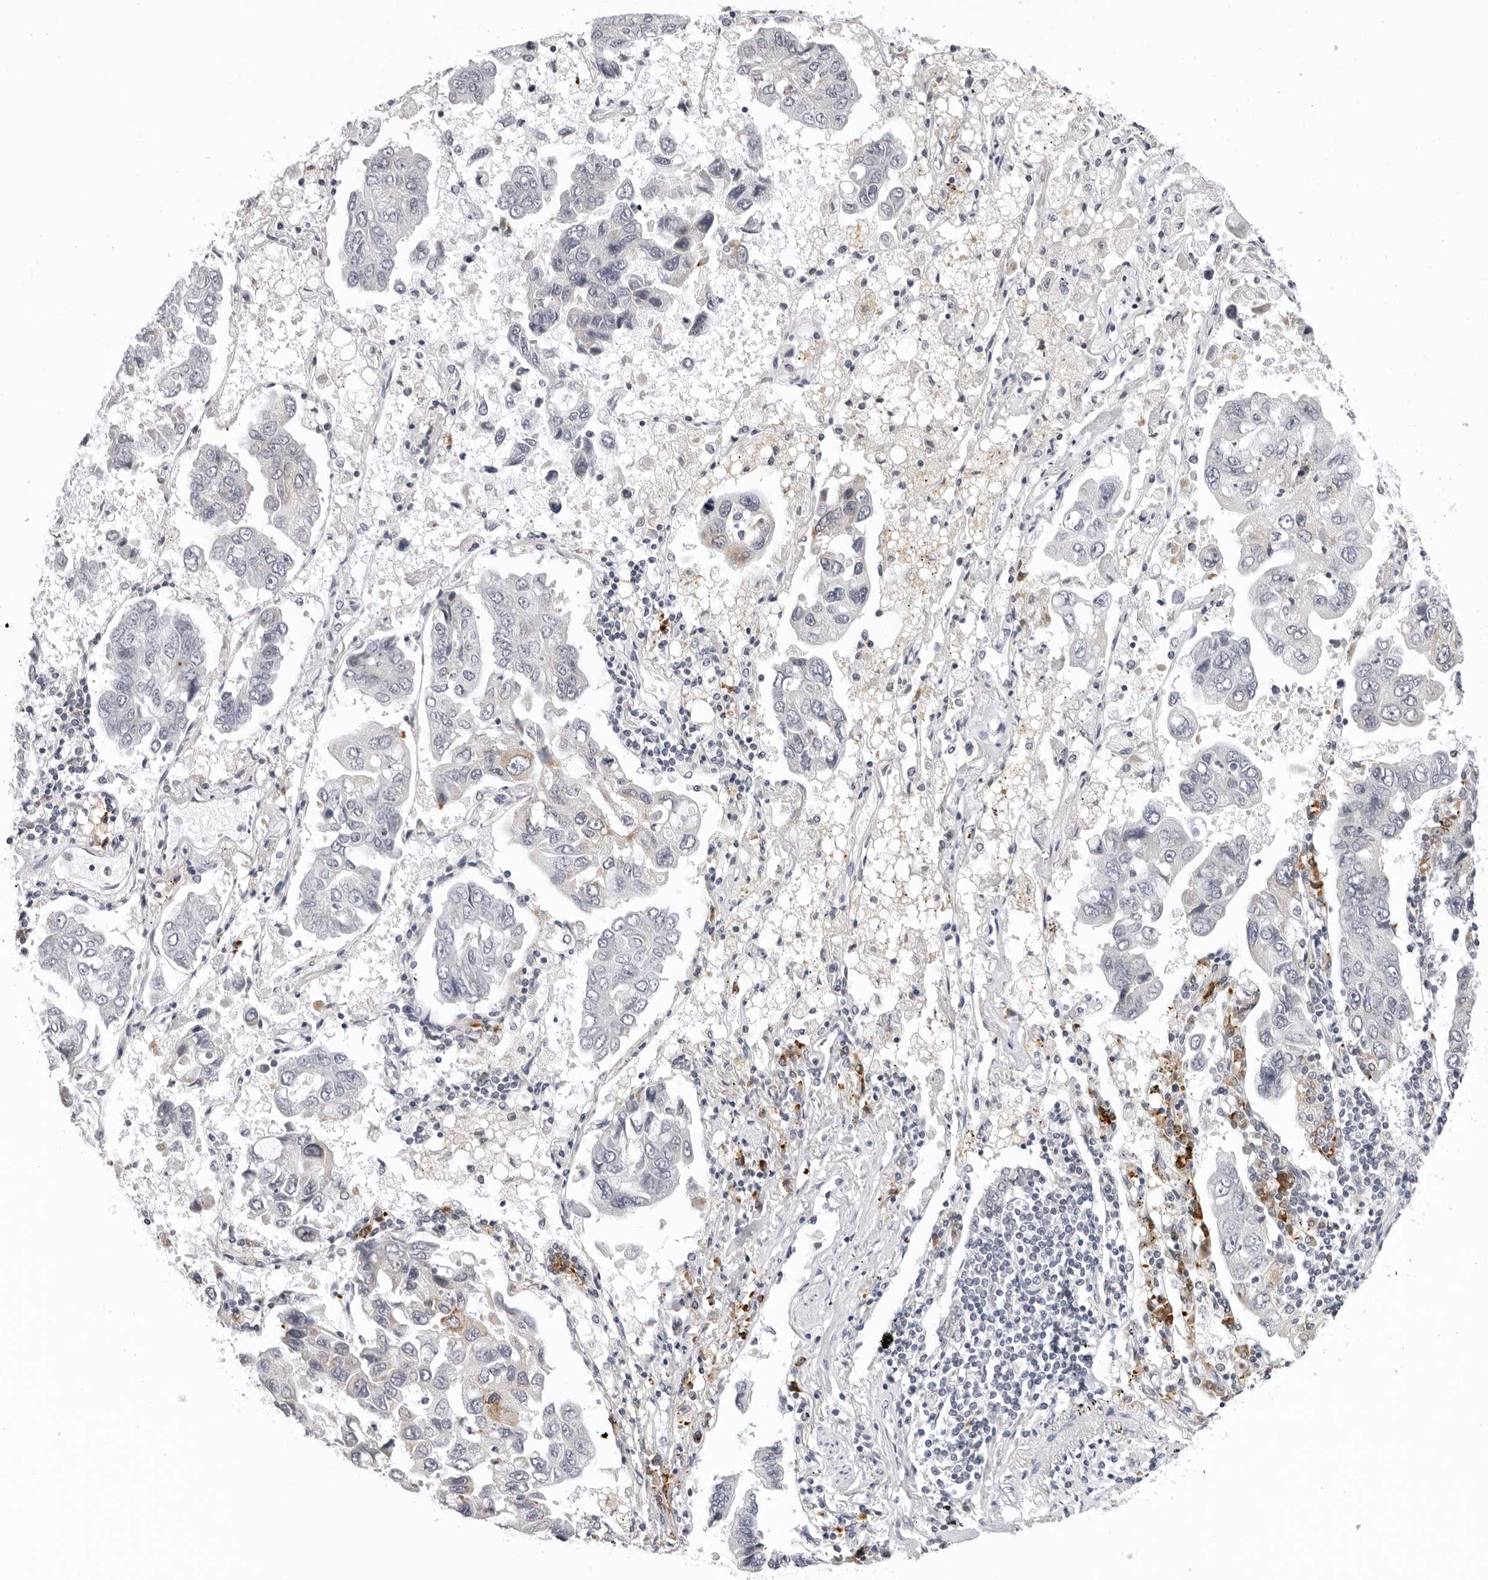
{"staining": {"intensity": "negative", "quantity": "none", "location": "none"}, "tissue": "lung cancer", "cell_type": "Tumor cells", "image_type": "cancer", "snomed": [{"axis": "morphology", "description": "Adenocarcinoma, NOS"}, {"axis": "topography", "description": "Lung"}], "caption": "The immunohistochemistry image has no significant positivity in tumor cells of lung cancer (adenocarcinoma) tissue. (DAB (3,3'-diaminobenzidine) immunohistochemistry (IHC) with hematoxylin counter stain).", "gene": "IL17RA", "patient": {"sex": "male", "age": 64}}